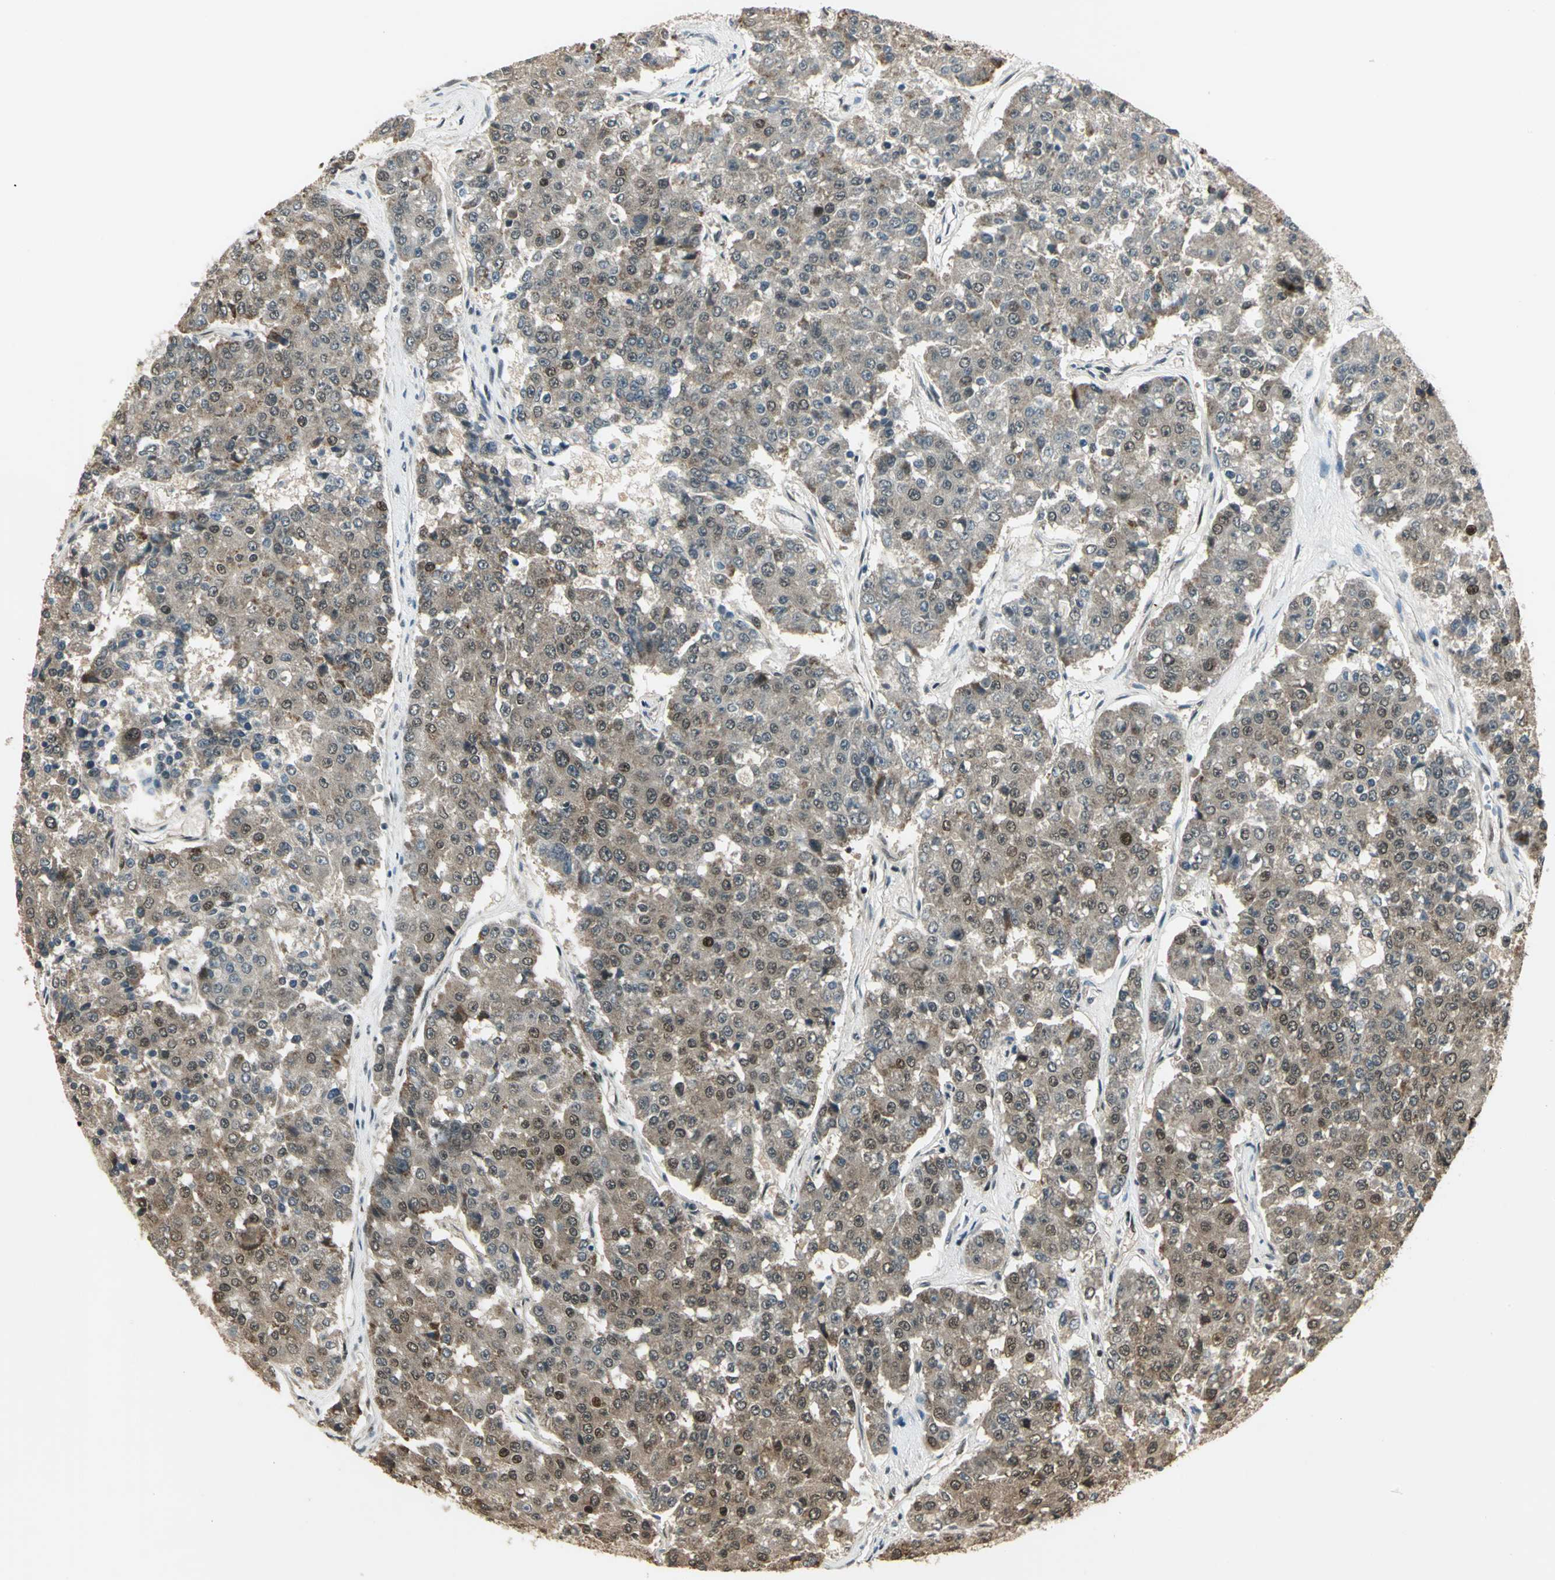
{"staining": {"intensity": "weak", "quantity": "25%-75%", "location": "cytoplasmic/membranous,nuclear"}, "tissue": "pancreatic cancer", "cell_type": "Tumor cells", "image_type": "cancer", "snomed": [{"axis": "morphology", "description": "Adenocarcinoma, NOS"}, {"axis": "topography", "description": "Pancreas"}], "caption": "High-power microscopy captured an immunohistochemistry photomicrograph of adenocarcinoma (pancreatic), revealing weak cytoplasmic/membranous and nuclear staining in about 25%-75% of tumor cells.", "gene": "PSMC3", "patient": {"sex": "male", "age": 50}}